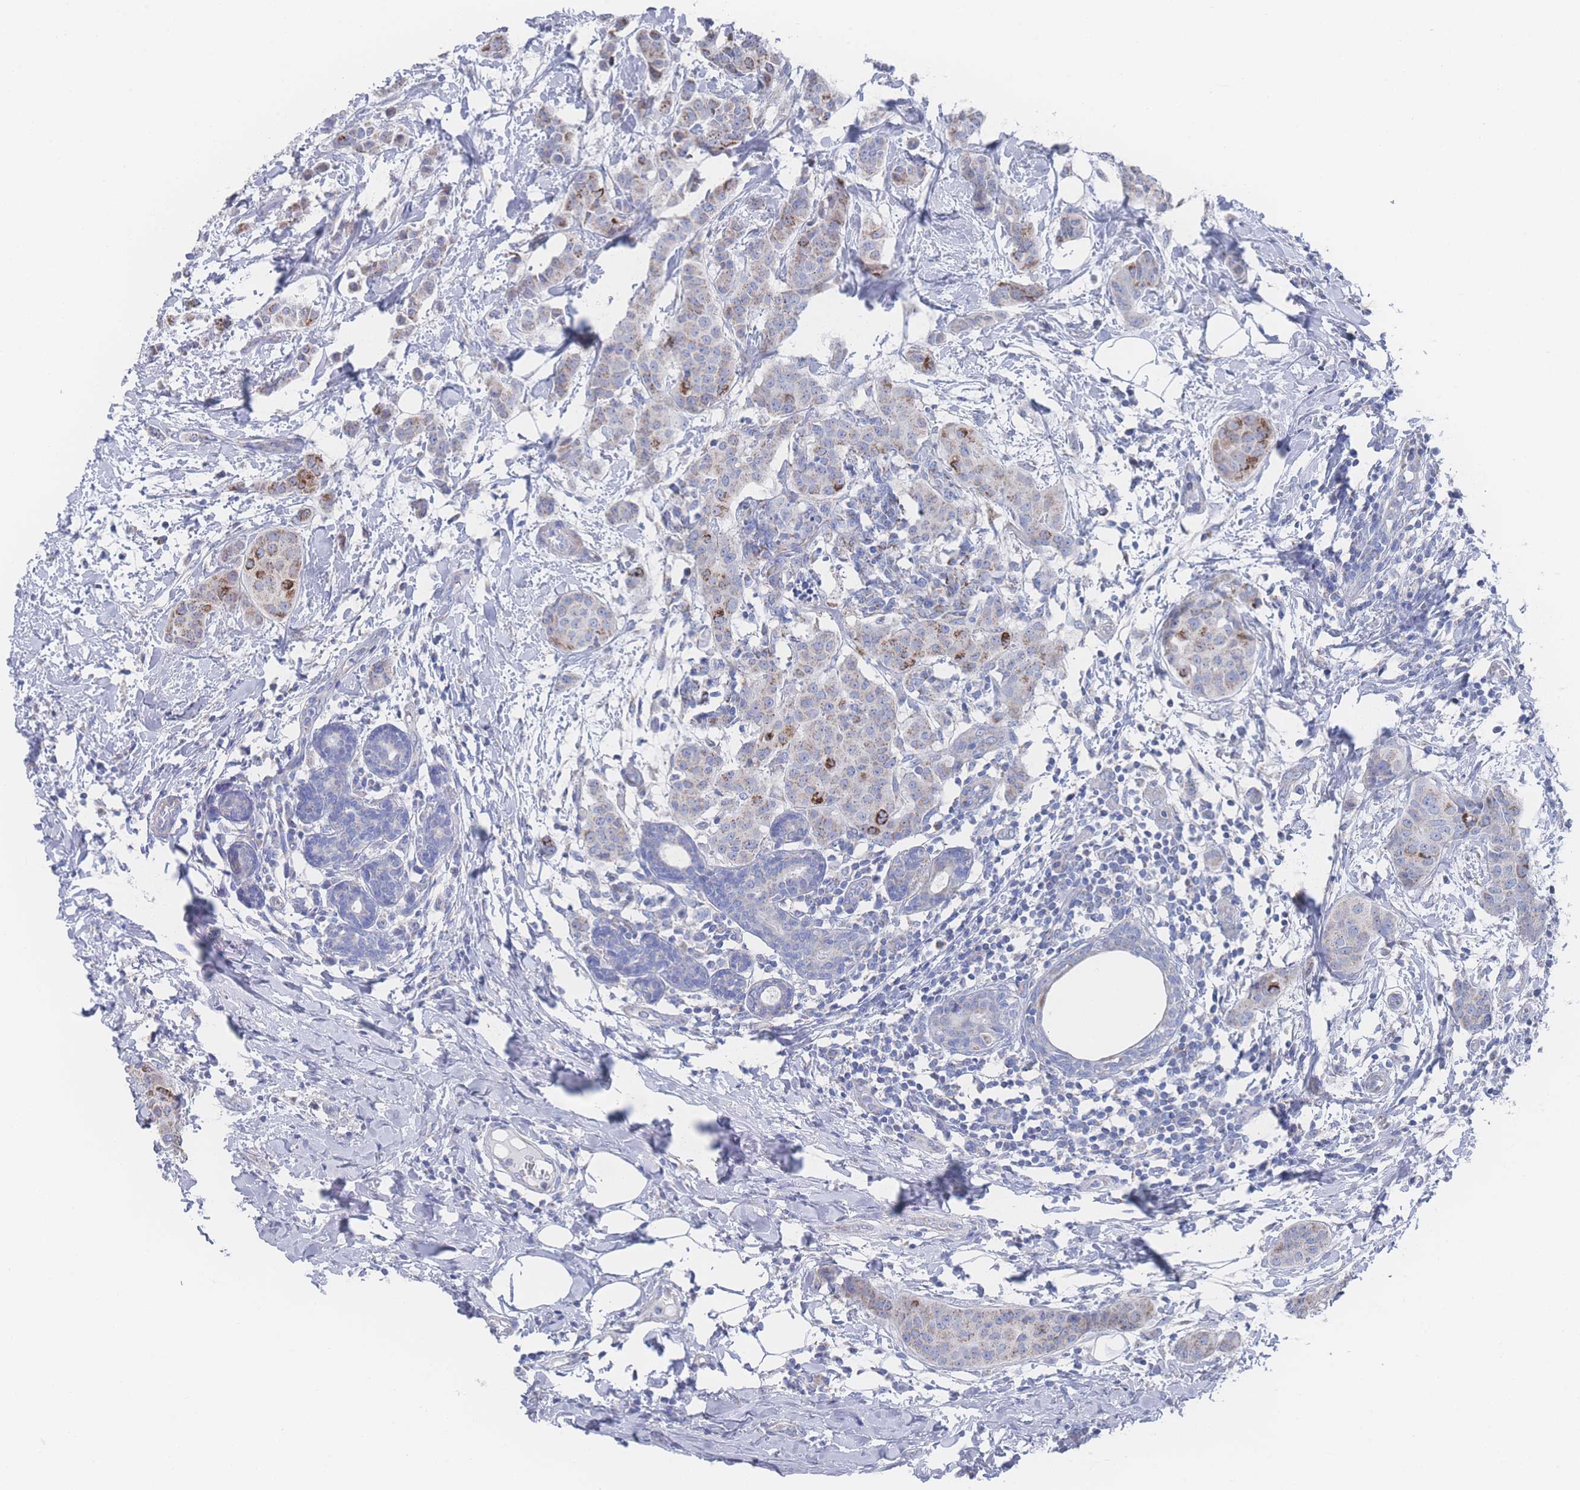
{"staining": {"intensity": "strong", "quantity": "<25%", "location": "cytoplasmic/membranous"}, "tissue": "breast cancer", "cell_type": "Tumor cells", "image_type": "cancer", "snomed": [{"axis": "morphology", "description": "Duct carcinoma"}, {"axis": "topography", "description": "Breast"}], "caption": "A photomicrograph of human invasive ductal carcinoma (breast) stained for a protein reveals strong cytoplasmic/membranous brown staining in tumor cells.", "gene": "SNPH", "patient": {"sex": "female", "age": 40}}